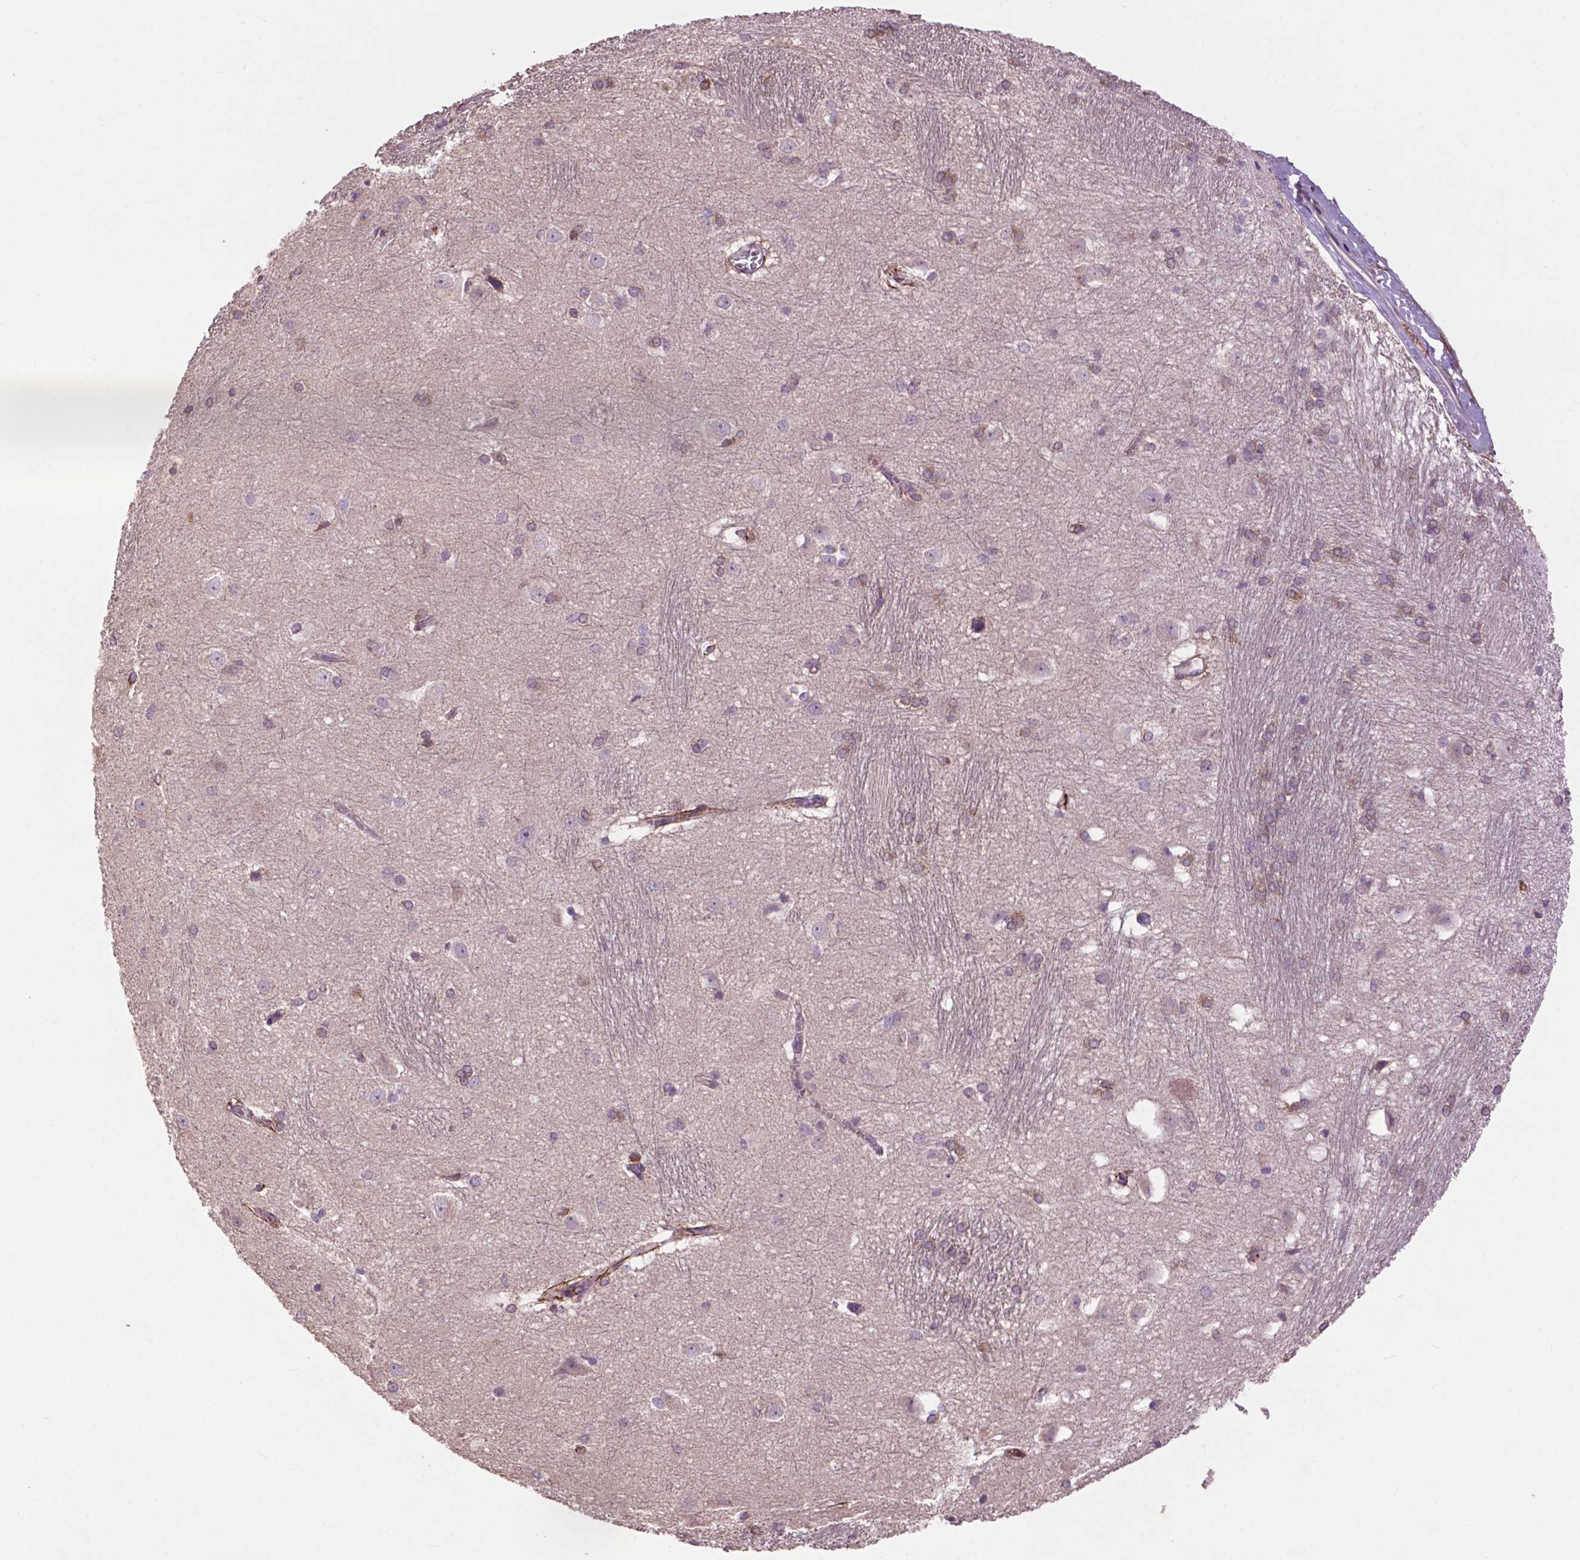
{"staining": {"intensity": "negative", "quantity": "none", "location": "none"}, "tissue": "hippocampus", "cell_type": "Glial cells", "image_type": "normal", "snomed": [{"axis": "morphology", "description": "Normal tissue, NOS"}, {"axis": "topography", "description": "Cerebral cortex"}, {"axis": "topography", "description": "Hippocampus"}], "caption": "This is an IHC image of unremarkable human hippocampus. There is no expression in glial cells.", "gene": "LRRC3C", "patient": {"sex": "female", "age": 19}}